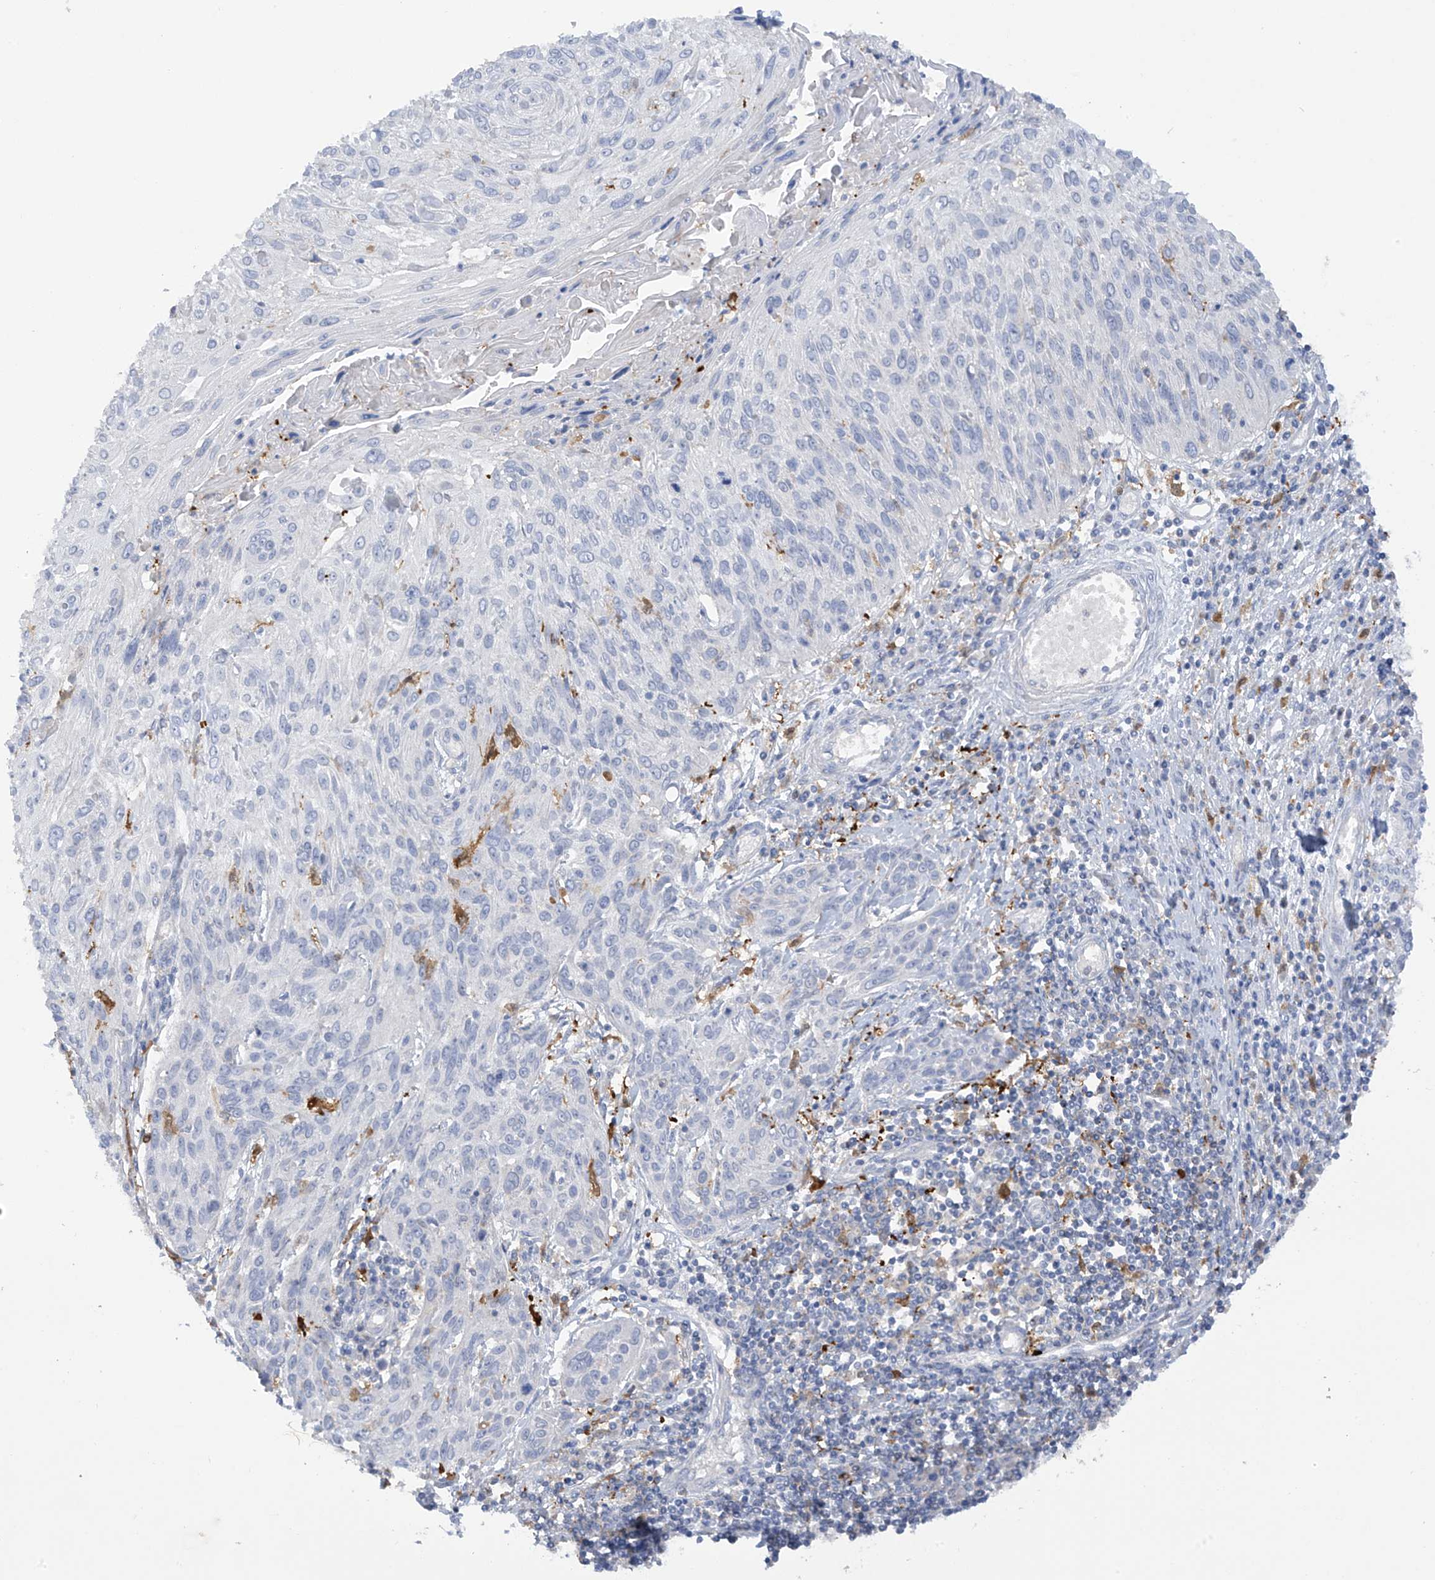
{"staining": {"intensity": "negative", "quantity": "none", "location": "none"}, "tissue": "cervical cancer", "cell_type": "Tumor cells", "image_type": "cancer", "snomed": [{"axis": "morphology", "description": "Squamous cell carcinoma, NOS"}, {"axis": "topography", "description": "Cervix"}], "caption": "The micrograph demonstrates no staining of tumor cells in cervical squamous cell carcinoma.", "gene": "TRMT2B", "patient": {"sex": "female", "age": 51}}